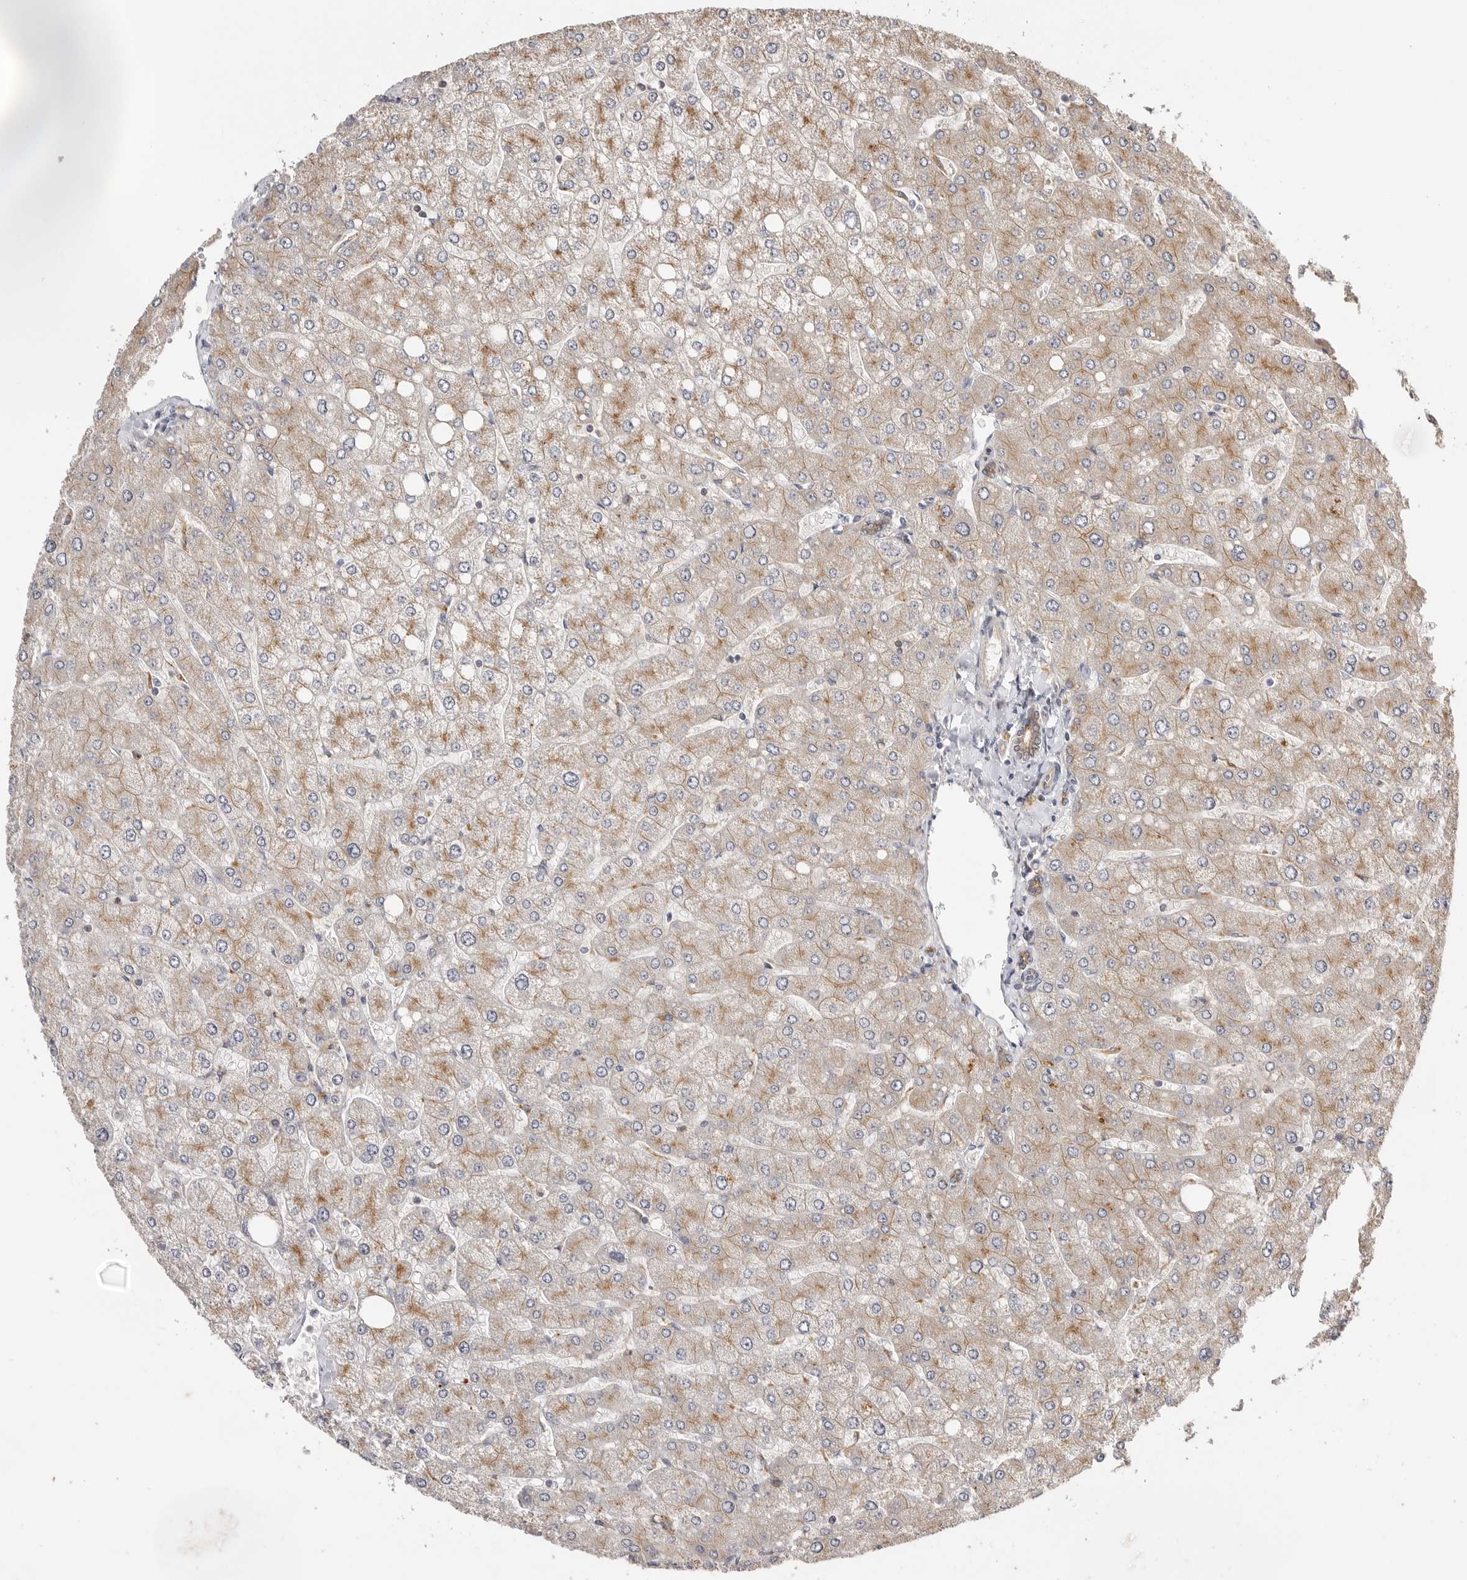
{"staining": {"intensity": "moderate", "quantity": ">75%", "location": "cytoplasmic/membranous"}, "tissue": "liver", "cell_type": "Cholangiocytes", "image_type": "normal", "snomed": [{"axis": "morphology", "description": "Normal tissue, NOS"}, {"axis": "topography", "description": "Liver"}], "caption": "Liver stained with DAB (3,3'-diaminobenzidine) immunohistochemistry shows medium levels of moderate cytoplasmic/membranous staining in approximately >75% of cholangiocytes.", "gene": "CSNK1G3", "patient": {"sex": "male", "age": 55}}